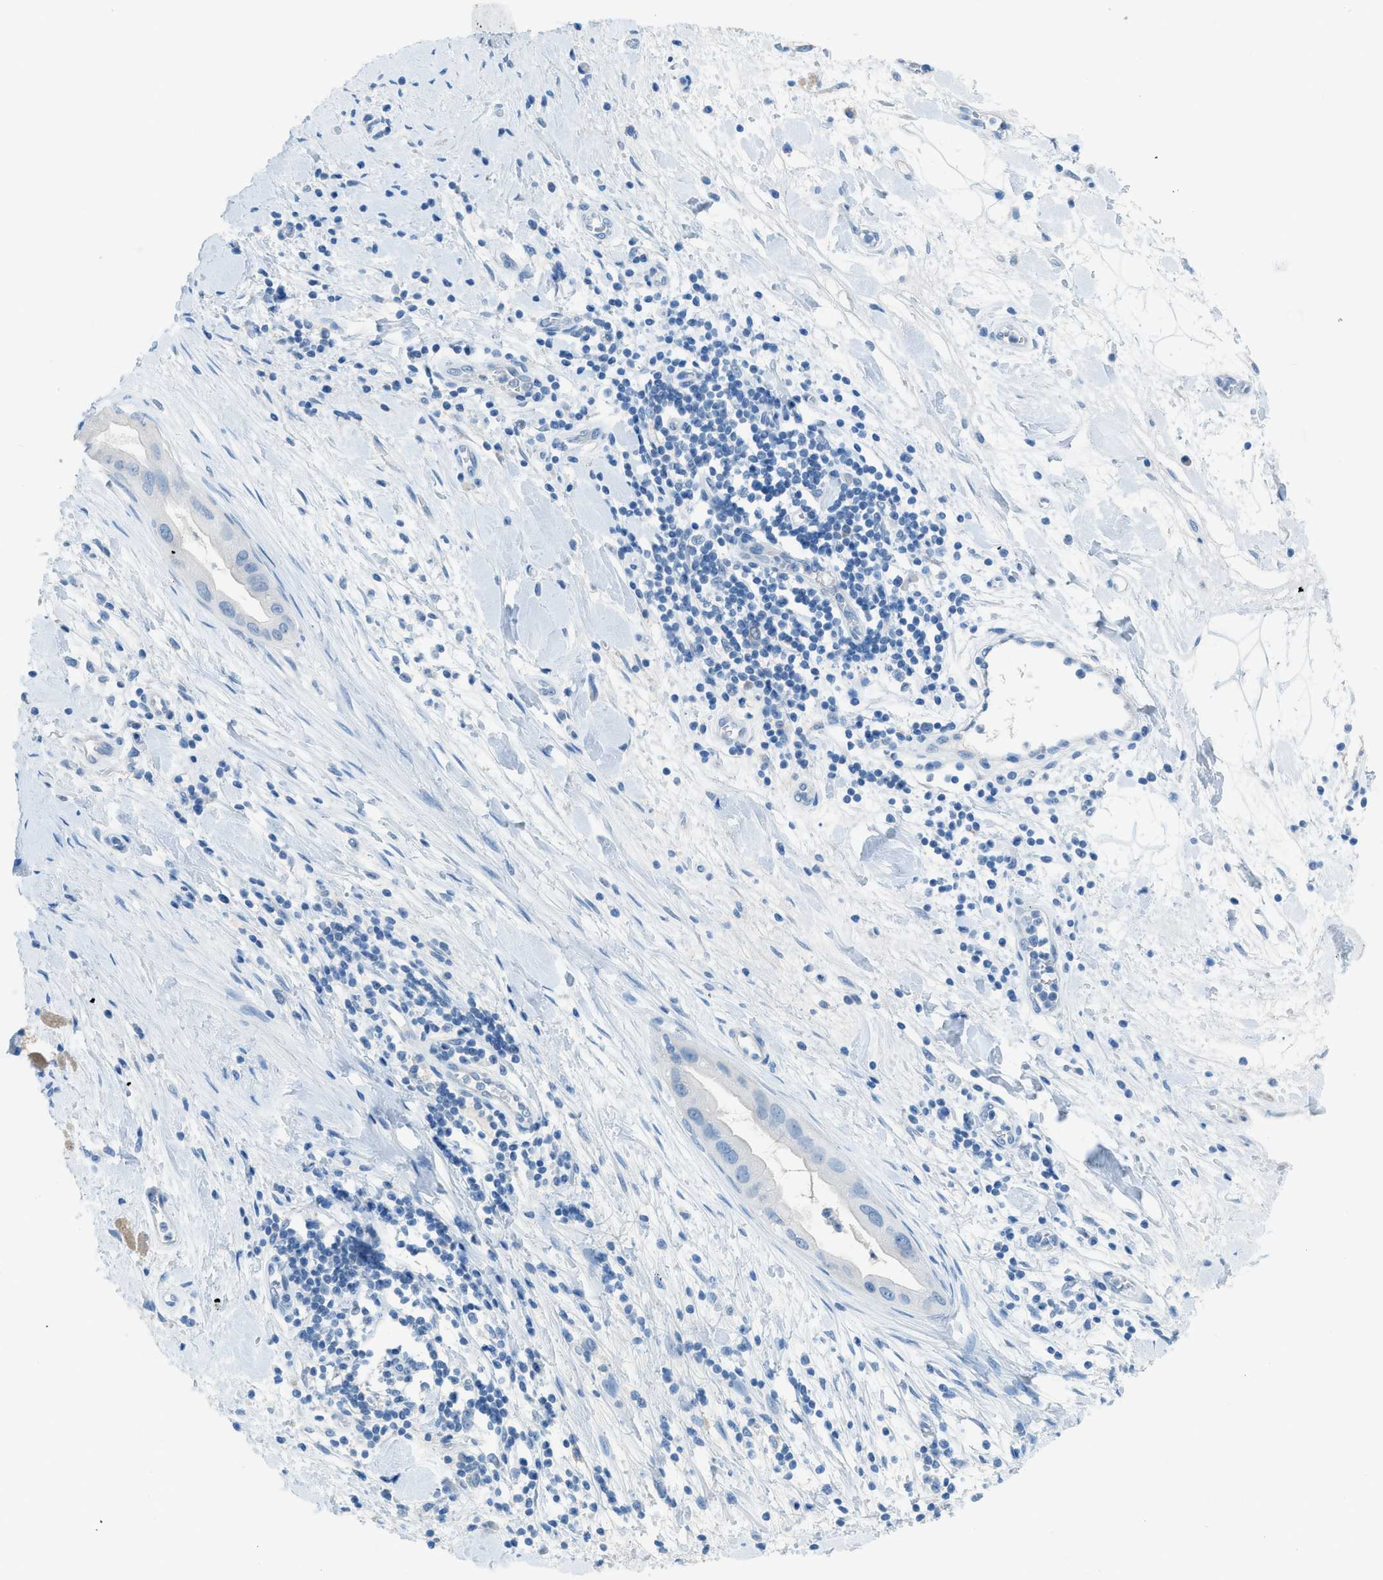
{"staining": {"intensity": "negative", "quantity": "none", "location": "none"}, "tissue": "pancreatic cancer", "cell_type": "Tumor cells", "image_type": "cancer", "snomed": [{"axis": "morphology", "description": "Adenocarcinoma, NOS"}, {"axis": "topography", "description": "Pancreas"}], "caption": "This is a histopathology image of immunohistochemistry (IHC) staining of pancreatic cancer, which shows no expression in tumor cells. (DAB immunohistochemistry (IHC), high magnification).", "gene": "ACAN", "patient": {"sex": "male", "age": 55}}